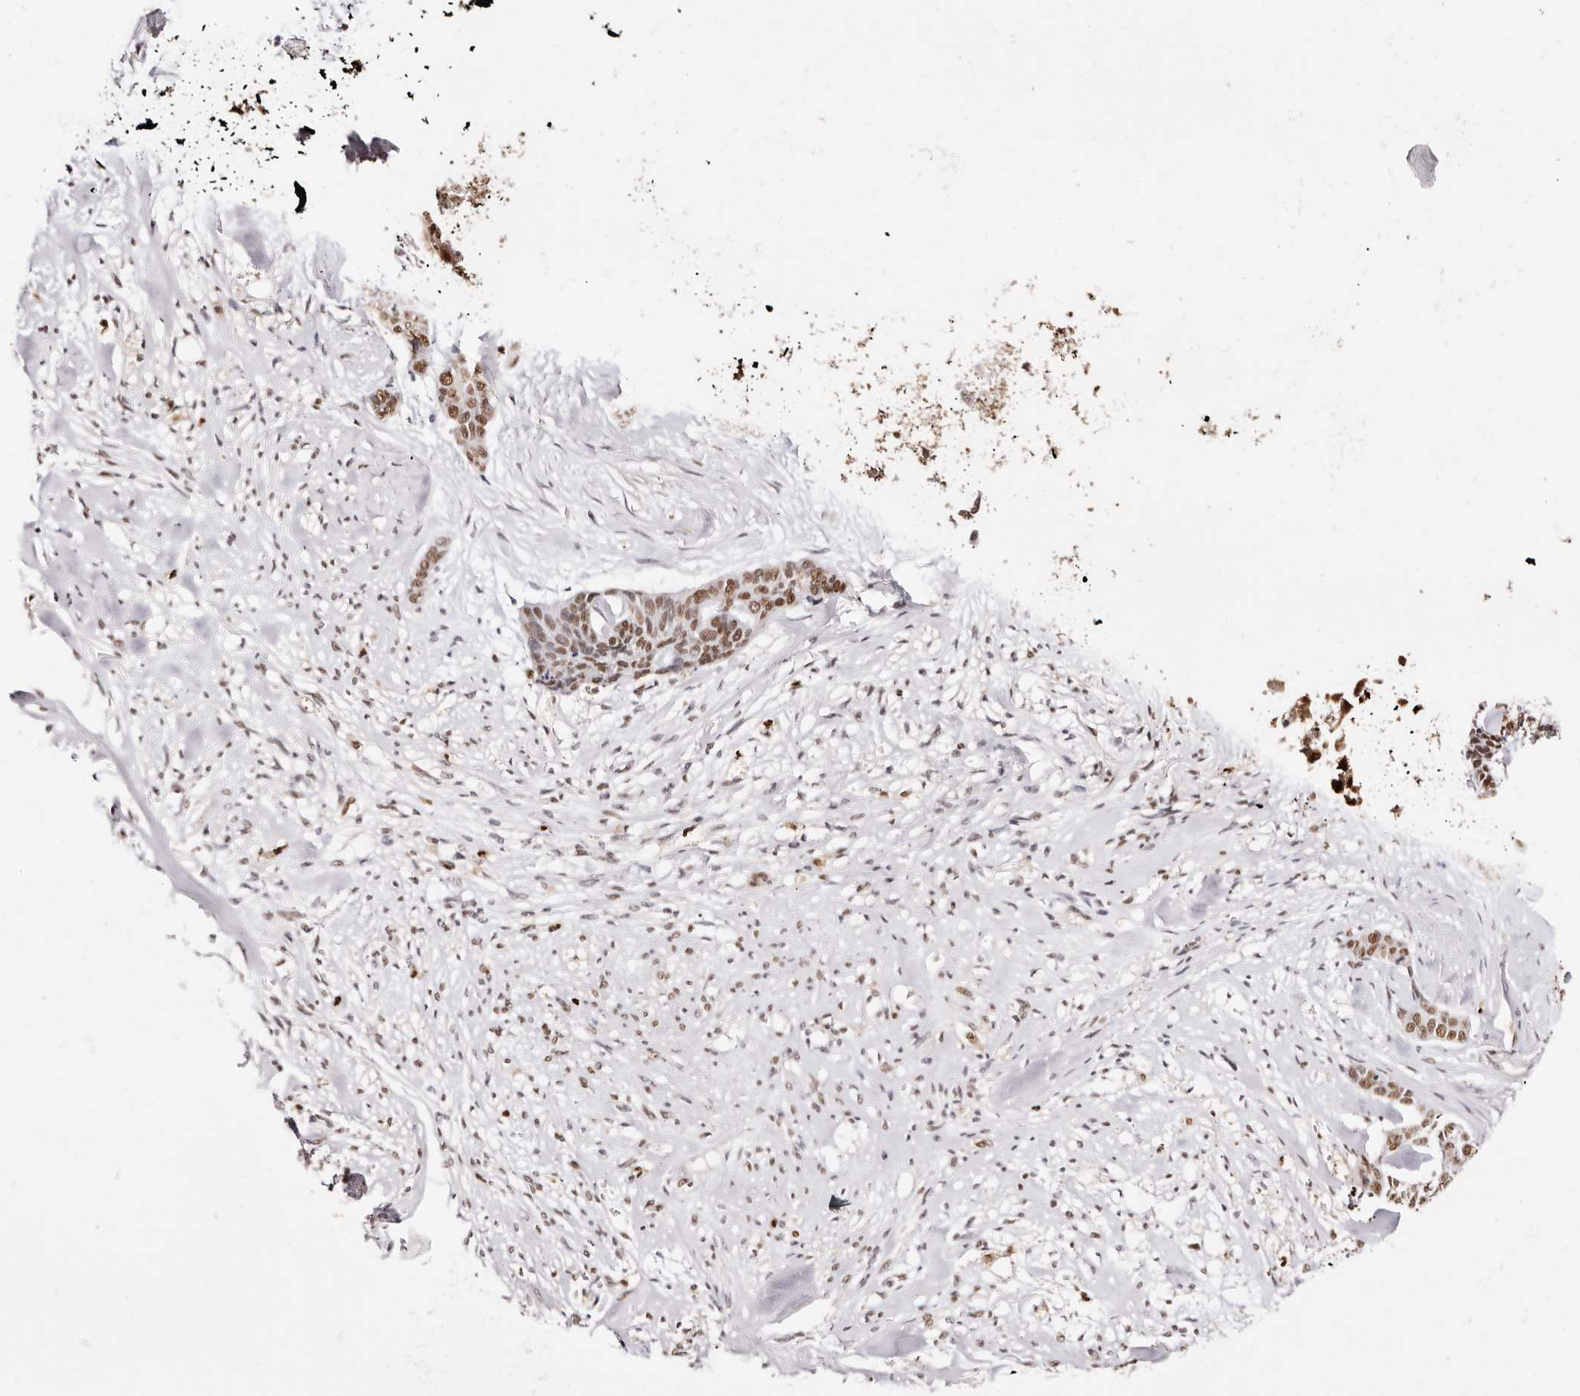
{"staining": {"intensity": "moderate", "quantity": ">75%", "location": "nuclear"}, "tissue": "skin cancer", "cell_type": "Tumor cells", "image_type": "cancer", "snomed": [{"axis": "morphology", "description": "Basal cell carcinoma"}, {"axis": "topography", "description": "Skin"}], "caption": "Immunohistochemical staining of skin cancer reveals moderate nuclear protein staining in about >75% of tumor cells. The staining is performed using DAB brown chromogen to label protein expression. The nuclei are counter-stained blue using hematoxylin.", "gene": "TKT", "patient": {"sex": "female", "age": 64}}